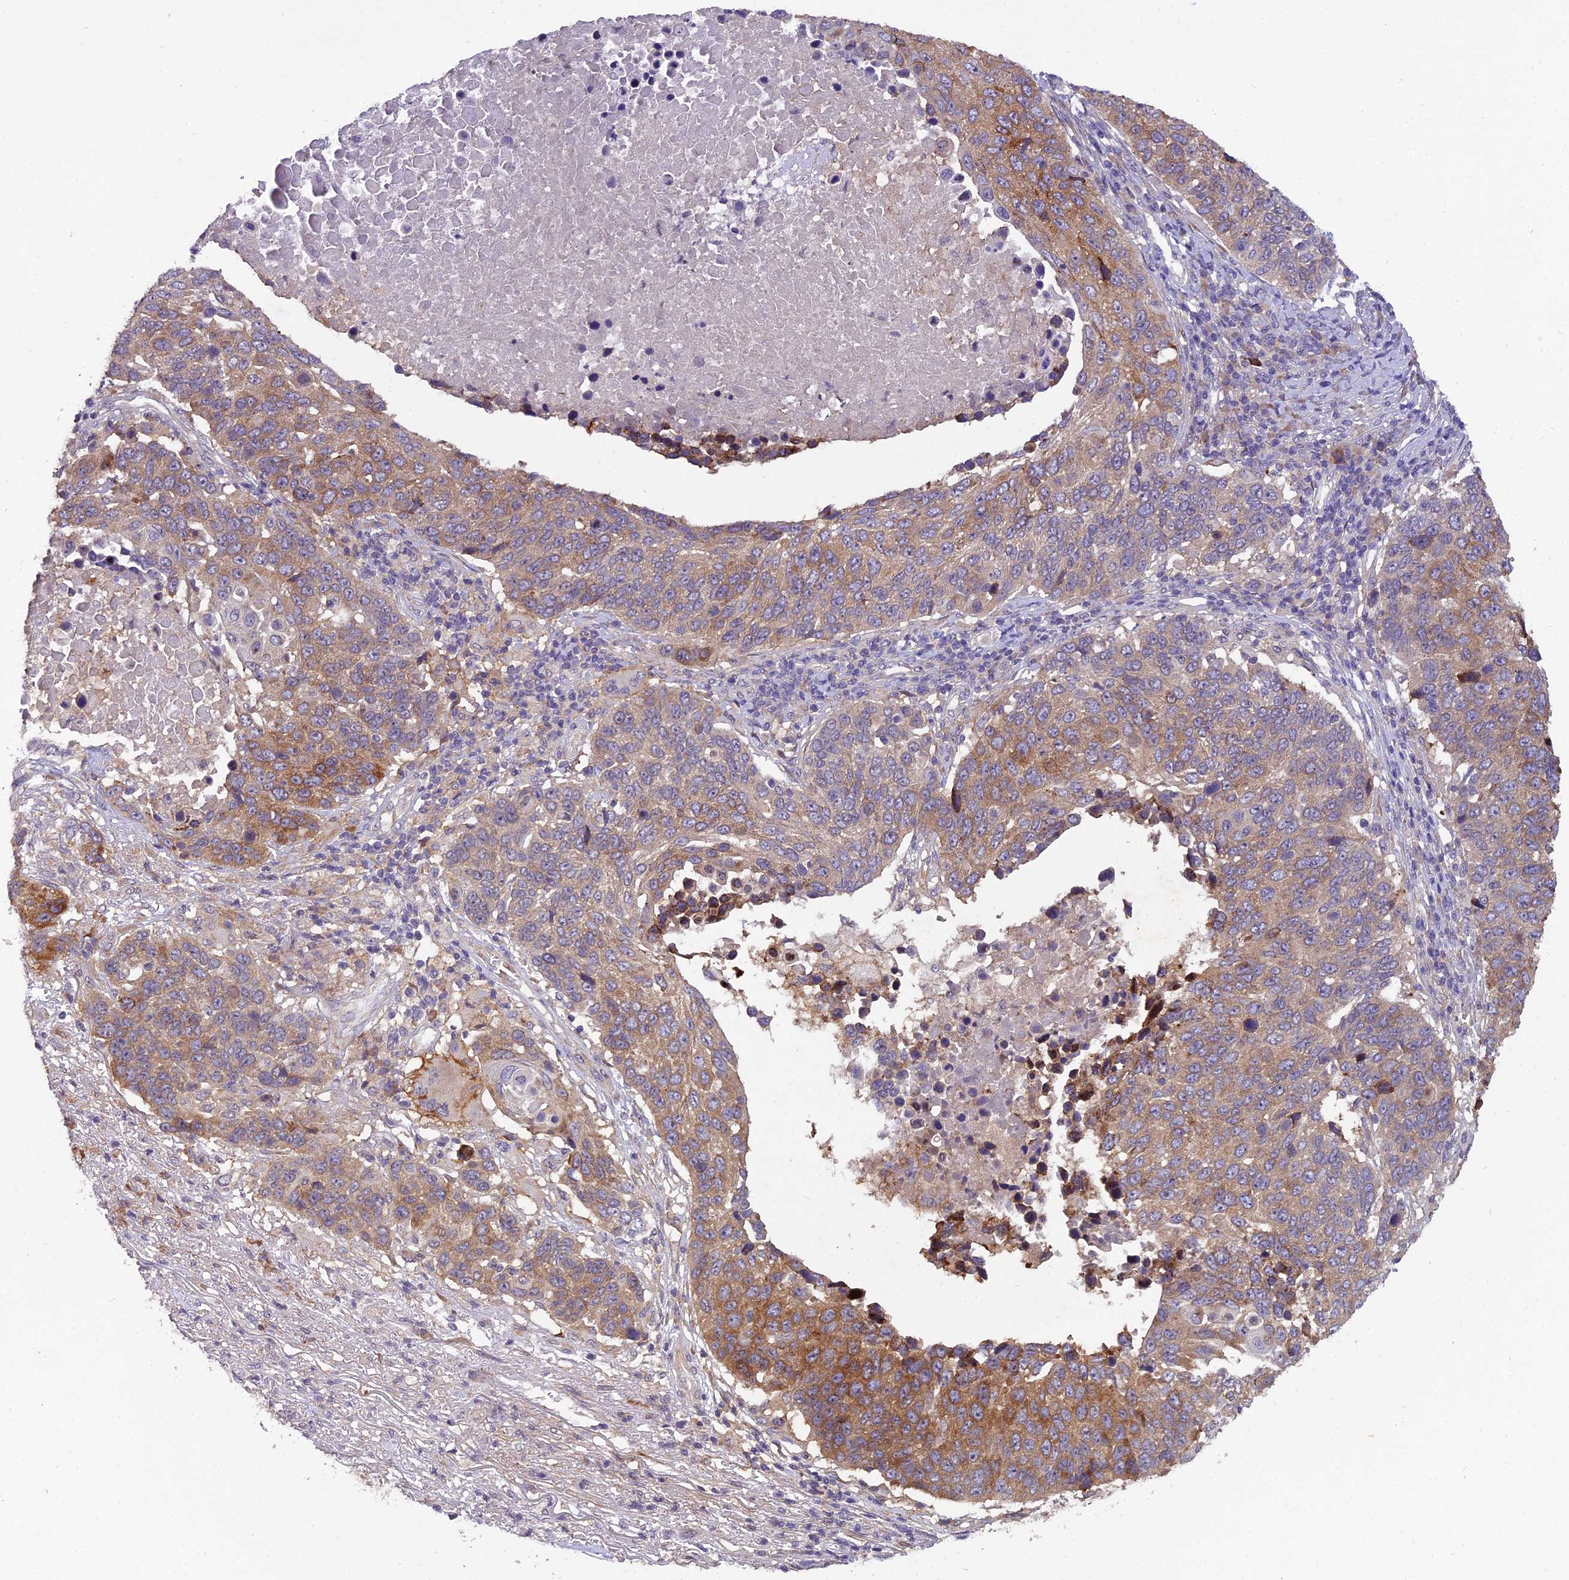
{"staining": {"intensity": "moderate", "quantity": ">75%", "location": "cytoplasmic/membranous"}, "tissue": "lung cancer", "cell_type": "Tumor cells", "image_type": "cancer", "snomed": [{"axis": "morphology", "description": "Normal tissue, NOS"}, {"axis": "morphology", "description": "Squamous cell carcinoma, NOS"}, {"axis": "topography", "description": "Lymph node"}, {"axis": "topography", "description": "Lung"}], "caption": "Immunohistochemical staining of lung cancer exhibits medium levels of moderate cytoplasmic/membranous staining in about >75% of tumor cells.", "gene": "CENPL", "patient": {"sex": "male", "age": 66}}